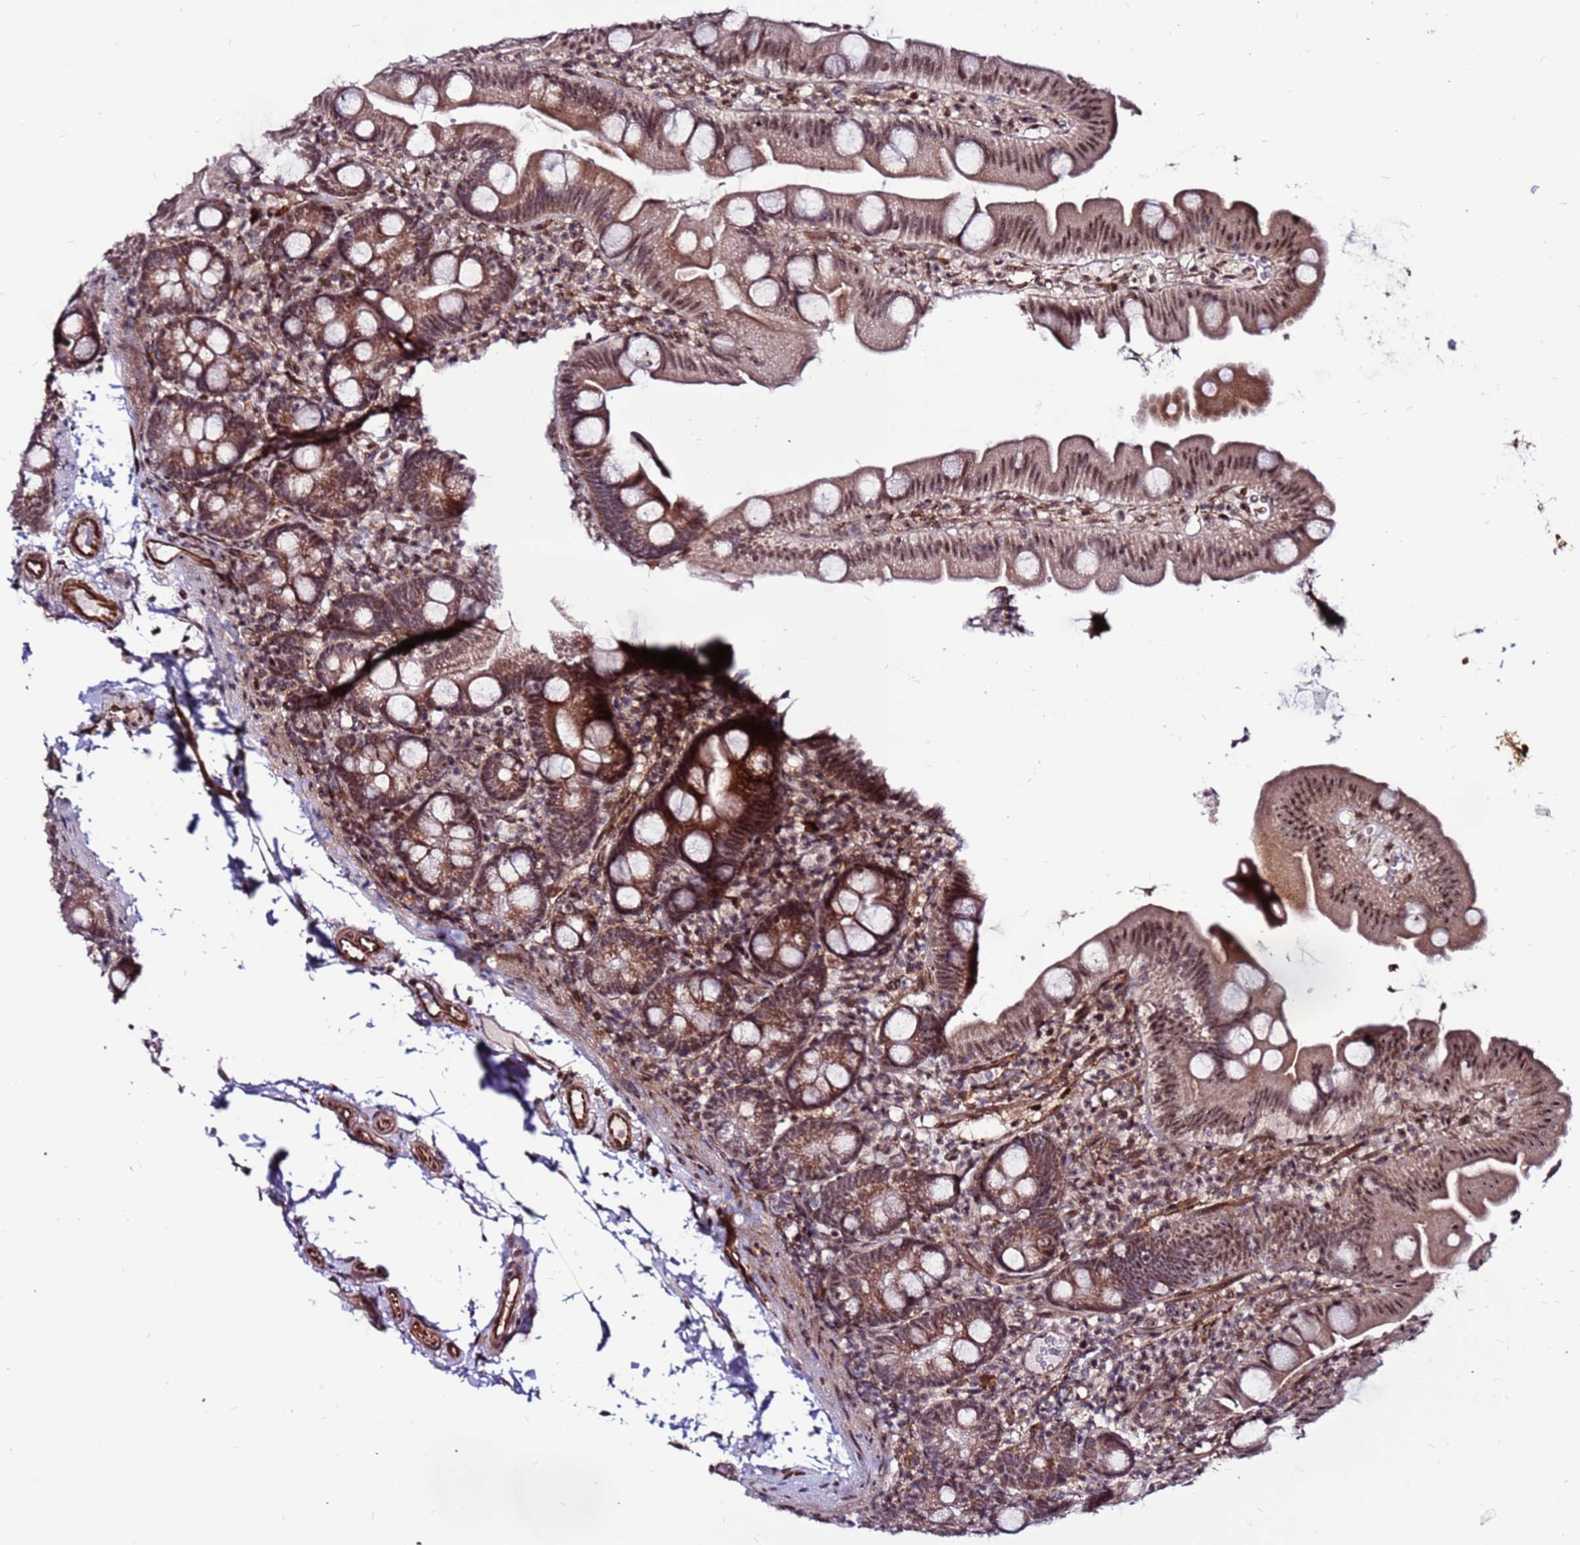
{"staining": {"intensity": "moderate", "quantity": ">75%", "location": "cytoplasmic/membranous,nuclear"}, "tissue": "small intestine", "cell_type": "Glandular cells", "image_type": "normal", "snomed": [{"axis": "morphology", "description": "Normal tissue, NOS"}, {"axis": "topography", "description": "Small intestine"}], "caption": "Immunohistochemistry (IHC) image of normal small intestine: human small intestine stained using immunohistochemistry (IHC) shows medium levels of moderate protein expression localized specifically in the cytoplasmic/membranous,nuclear of glandular cells, appearing as a cytoplasmic/membranous,nuclear brown color.", "gene": "CLK3", "patient": {"sex": "female", "age": 68}}